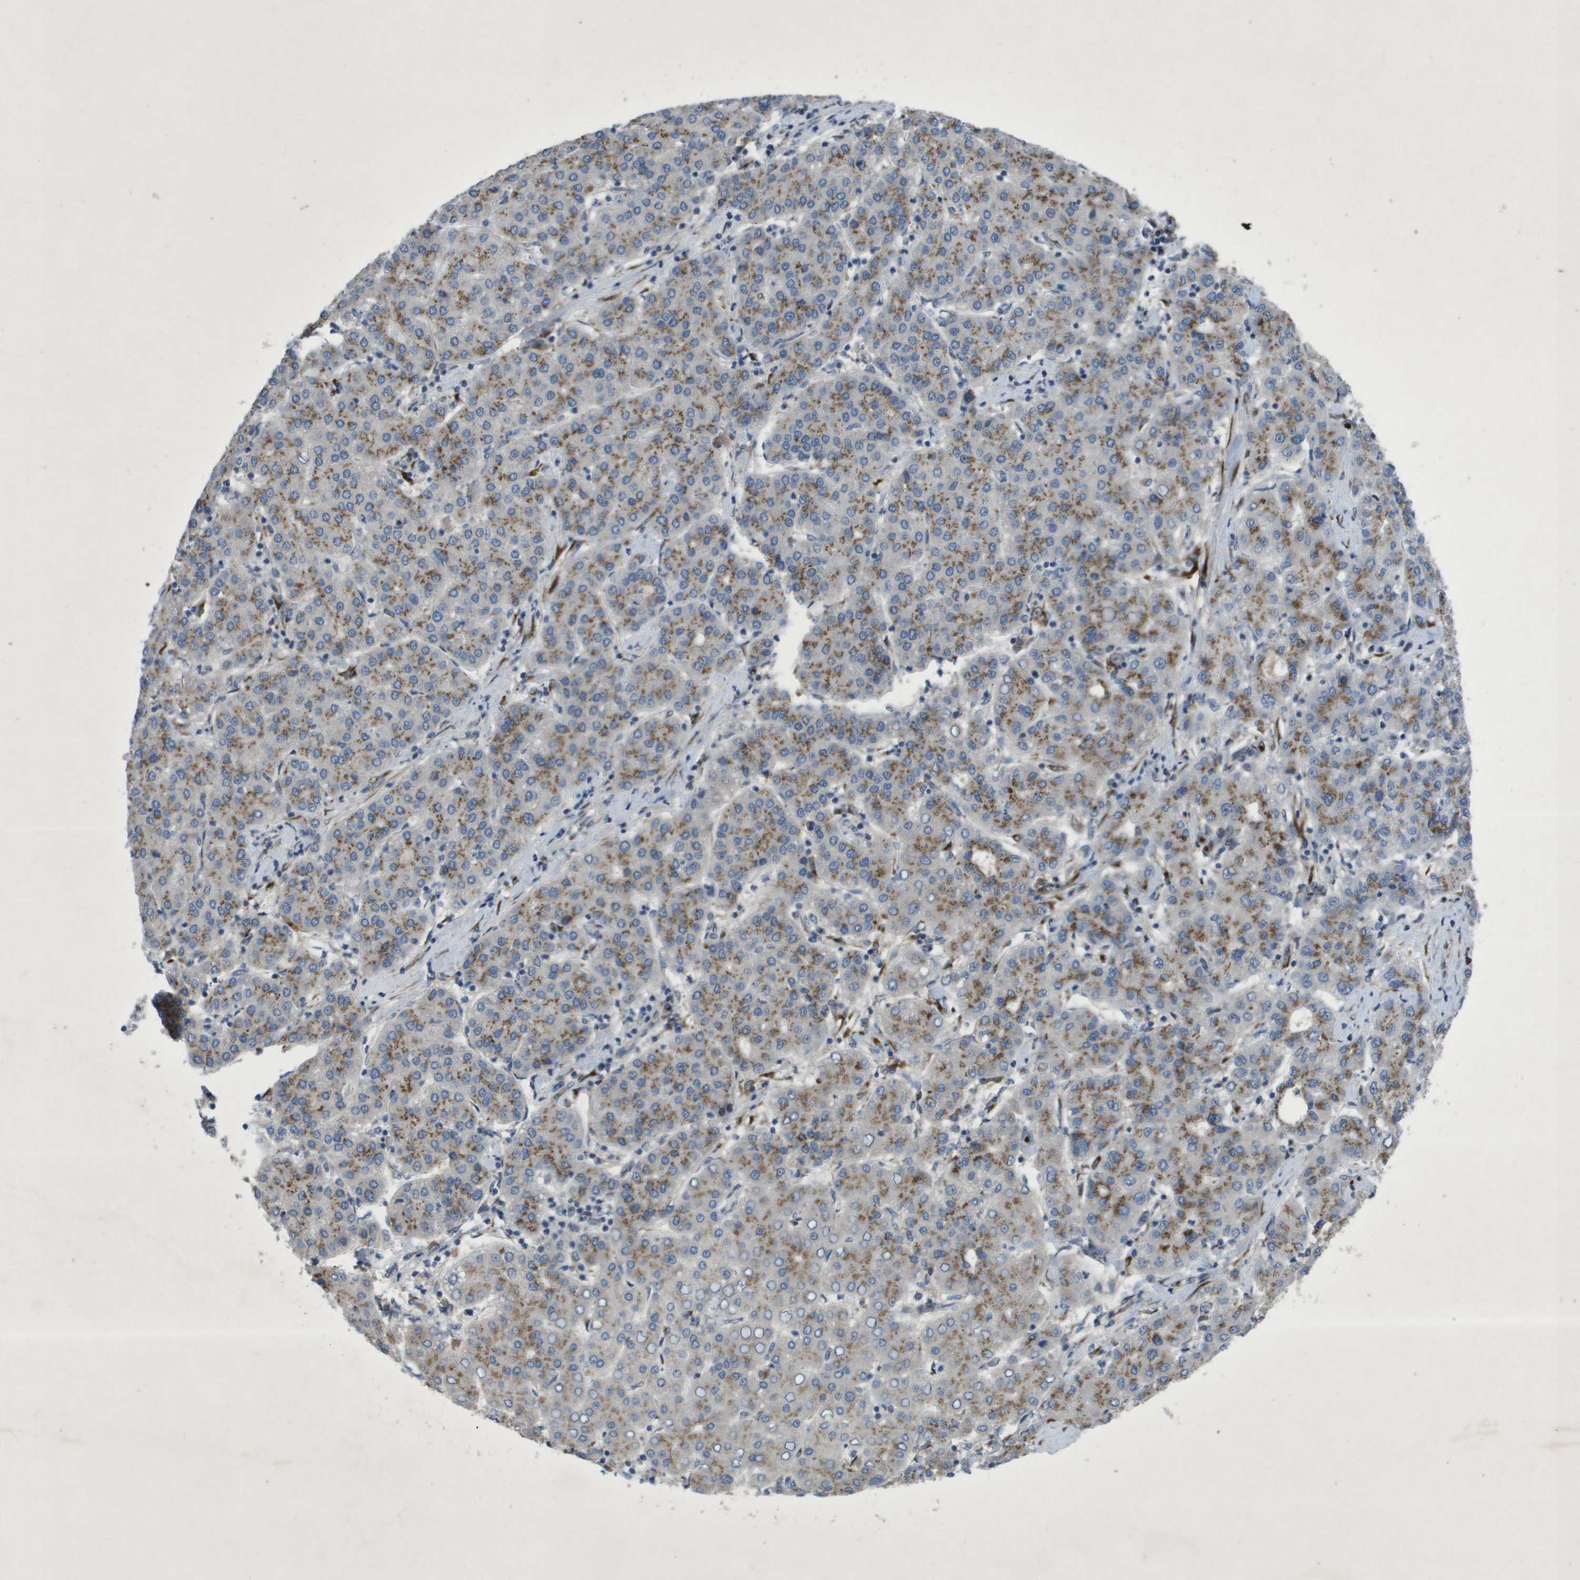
{"staining": {"intensity": "moderate", "quantity": ">75%", "location": "cytoplasmic/membranous"}, "tissue": "liver cancer", "cell_type": "Tumor cells", "image_type": "cancer", "snomed": [{"axis": "morphology", "description": "Carcinoma, Hepatocellular, NOS"}, {"axis": "topography", "description": "Liver"}], "caption": "IHC (DAB) staining of liver cancer demonstrates moderate cytoplasmic/membranous protein staining in about >75% of tumor cells.", "gene": "QSOX2", "patient": {"sex": "male", "age": 65}}